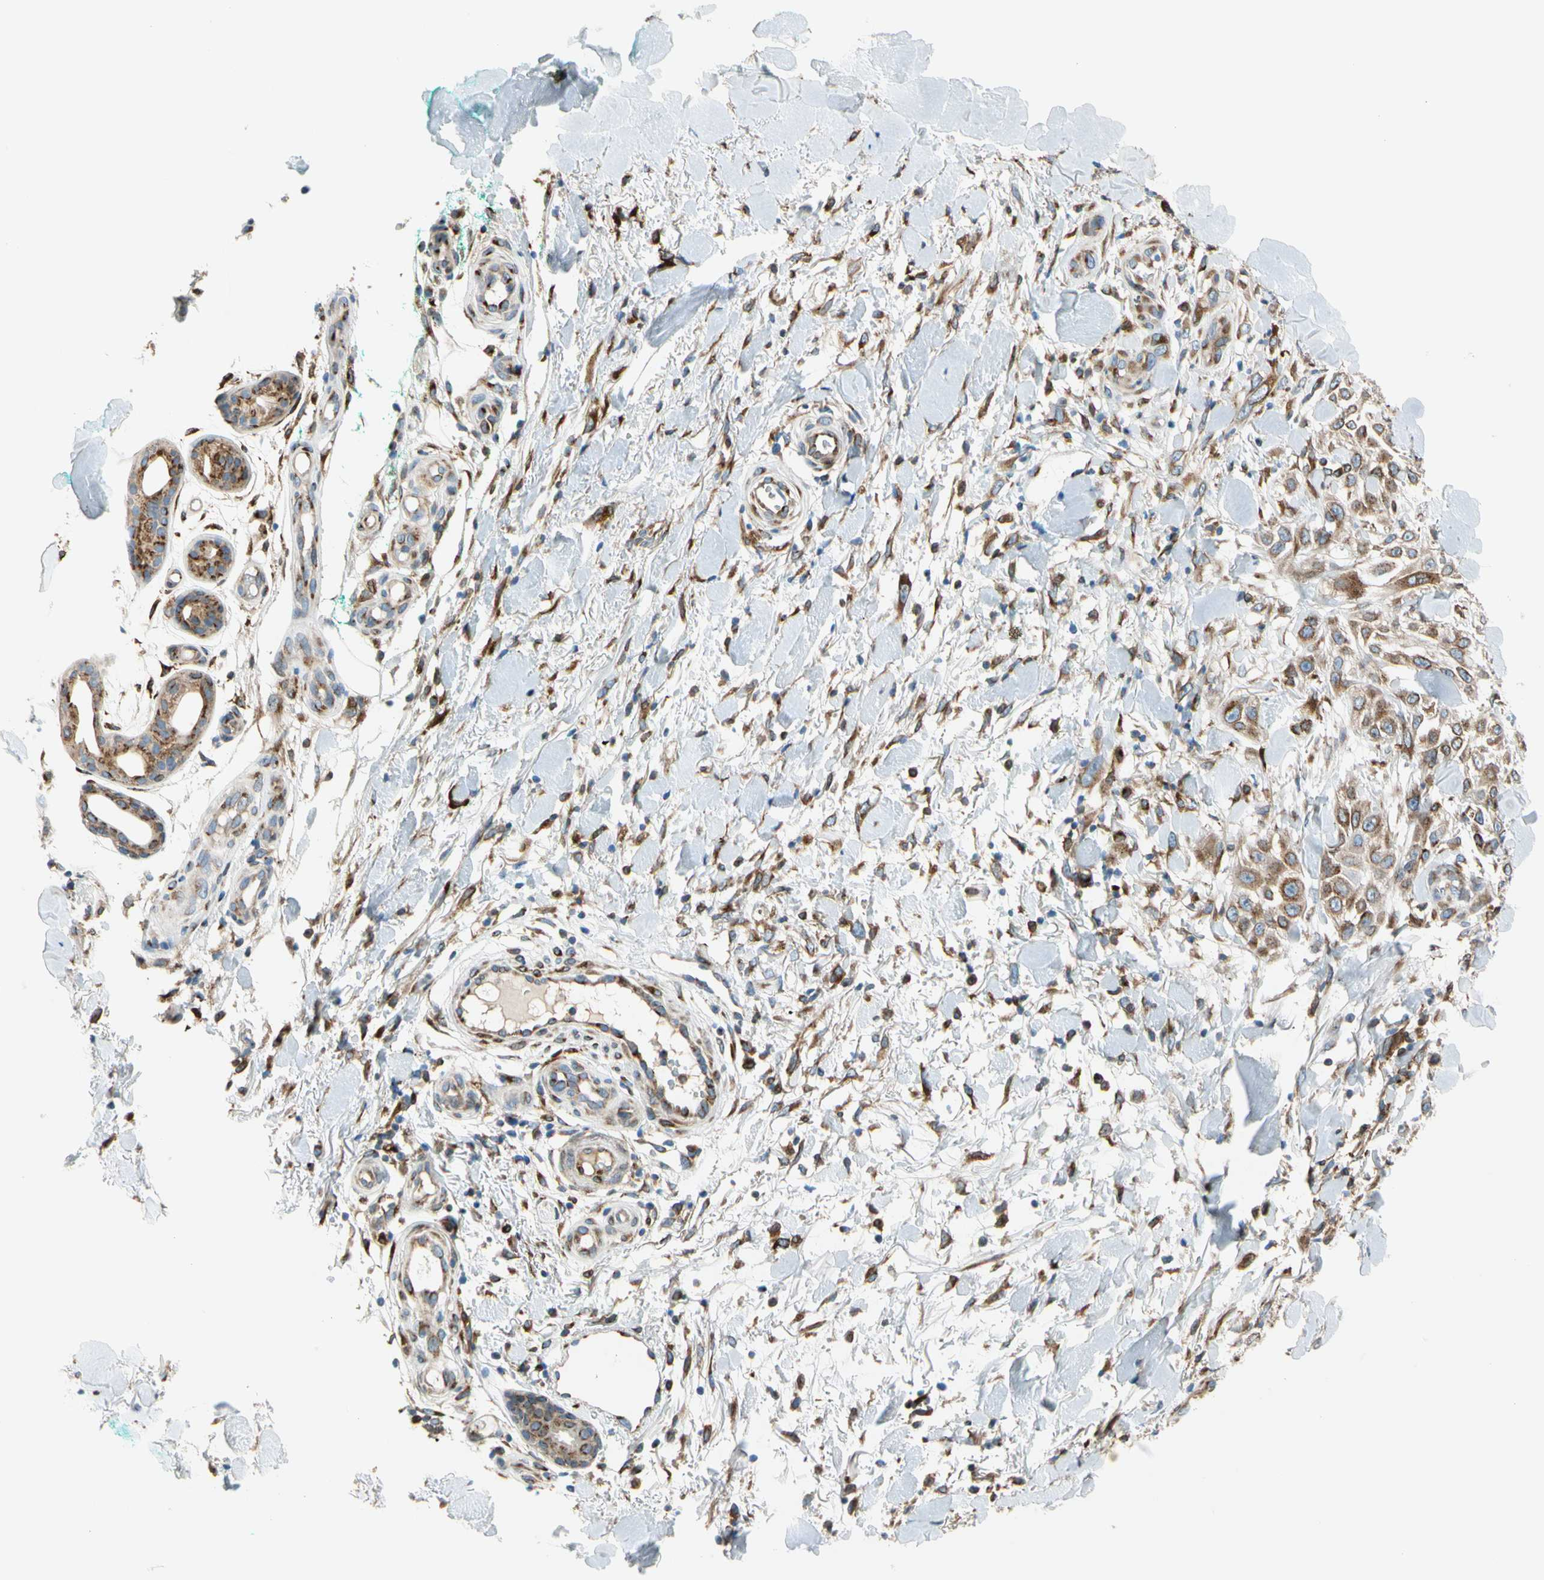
{"staining": {"intensity": "moderate", "quantity": ">75%", "location": "cytoplasmic/membranous"}, "tissue": "skin cancer", "cell_type": "Tumor cells", "image_type": "cancer", "snomed": [{"axis": "morphology", "description": "Squamous cell carcinoma, NOS"}, {"axis": "topography", "description": "Skin"}], "caption": "Immunohistochemistry (IHC) (DAB (3,3'-diaminobenzidine)) staining of squamous cell carcinoma (skin) exhibits moderate cytoplasmic/membranous protein positivity in approximately >75% of tumor cells.", "gene": "NUCB1", "patient": {"sex": "female", "age": 42}}